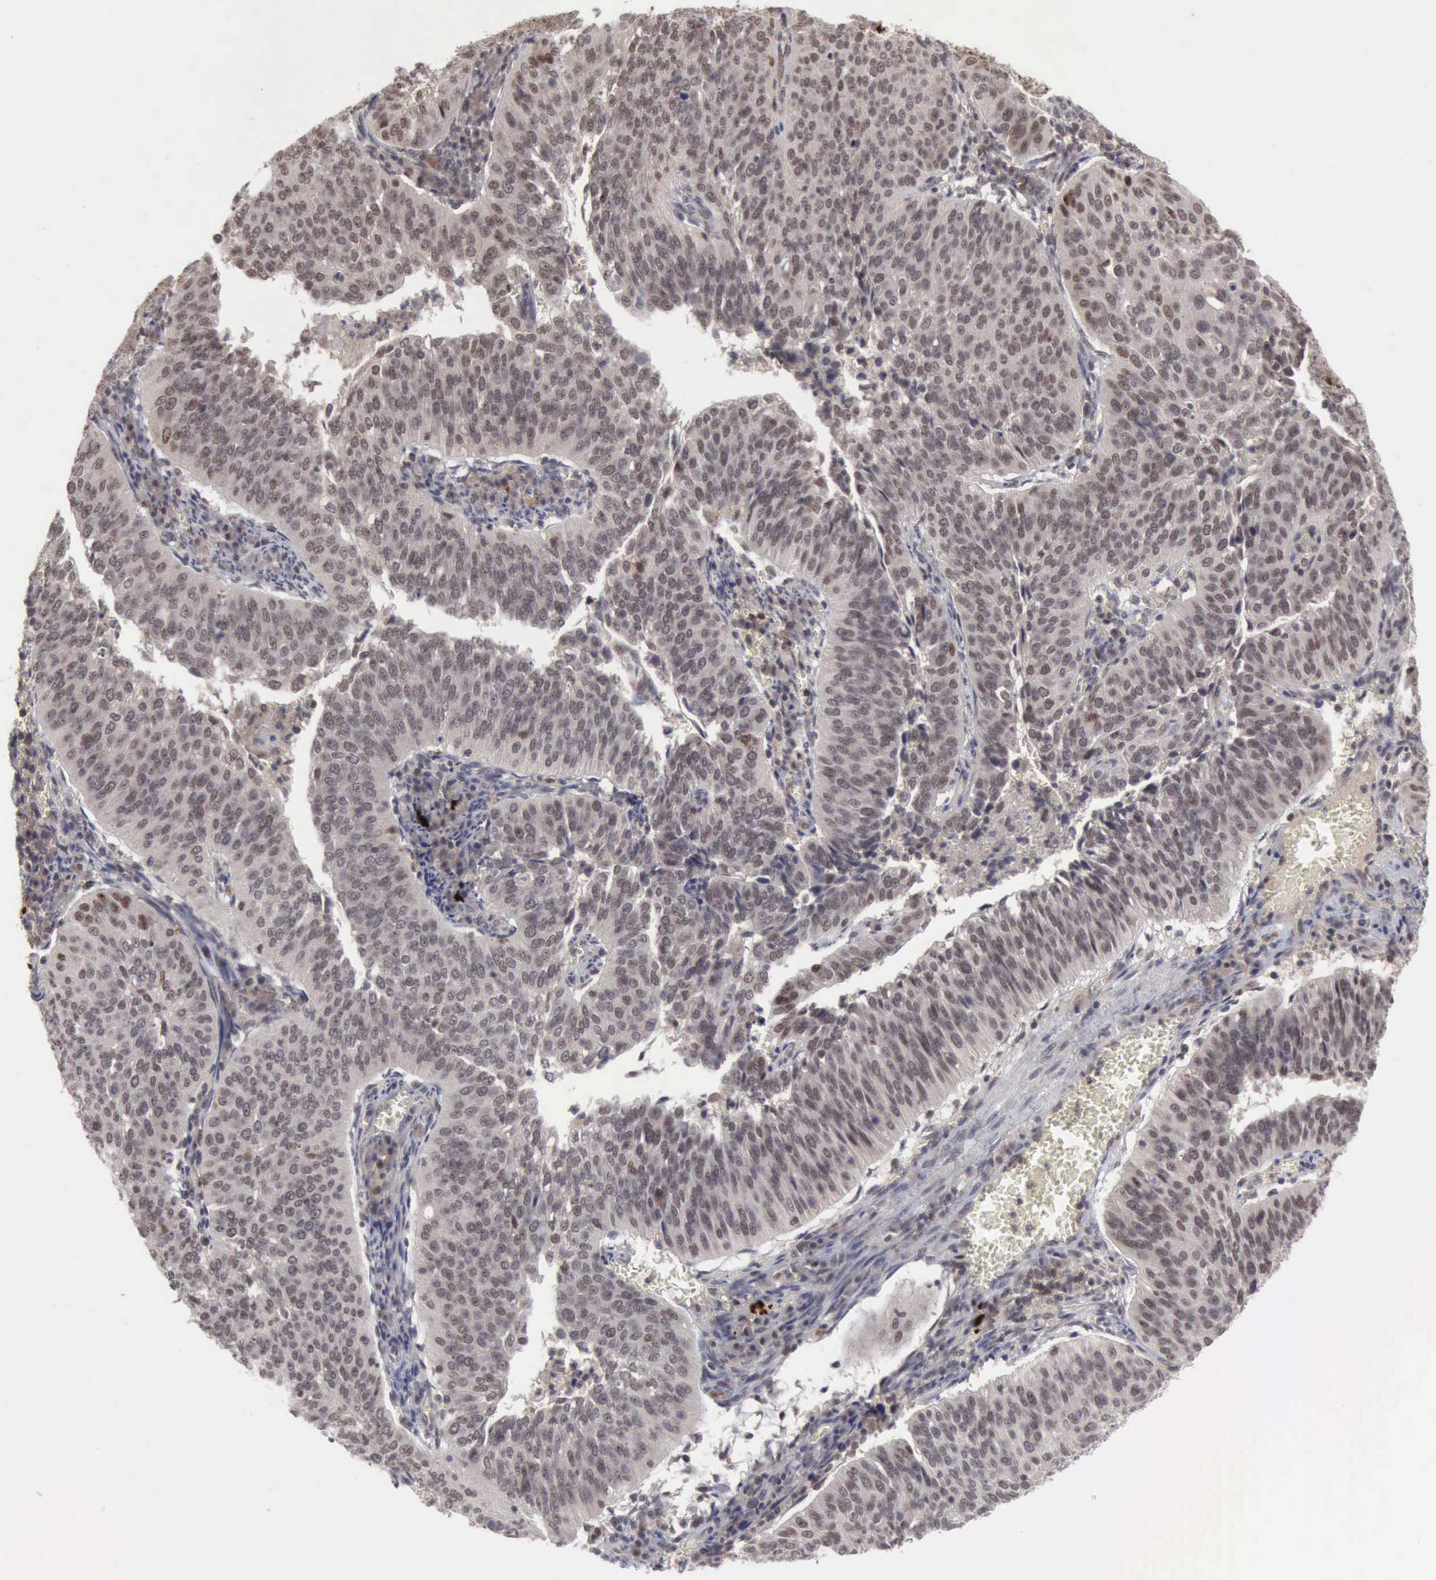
{"staining": {"intensity": "weak", "quantity": "<25%", "location": "nuclear"}, "tissue": "cervical cancer", "cell_type": "Tumor cells", "image_type": "cancer", "snomed": [{"axis": "morphology", "description": "Squamous cell carcinoma, NOS"}, {"axis": "topography", "description": "Cervix"}], "caption": "DAB (3,3'-diaminobenzidine) immunohistochemical staining of human cervical squamous cell carcinoma reveals no significant positivity in tumor cells.", "gene": "CDKN2A", "patient": {"sex": "female", "age": 39}}